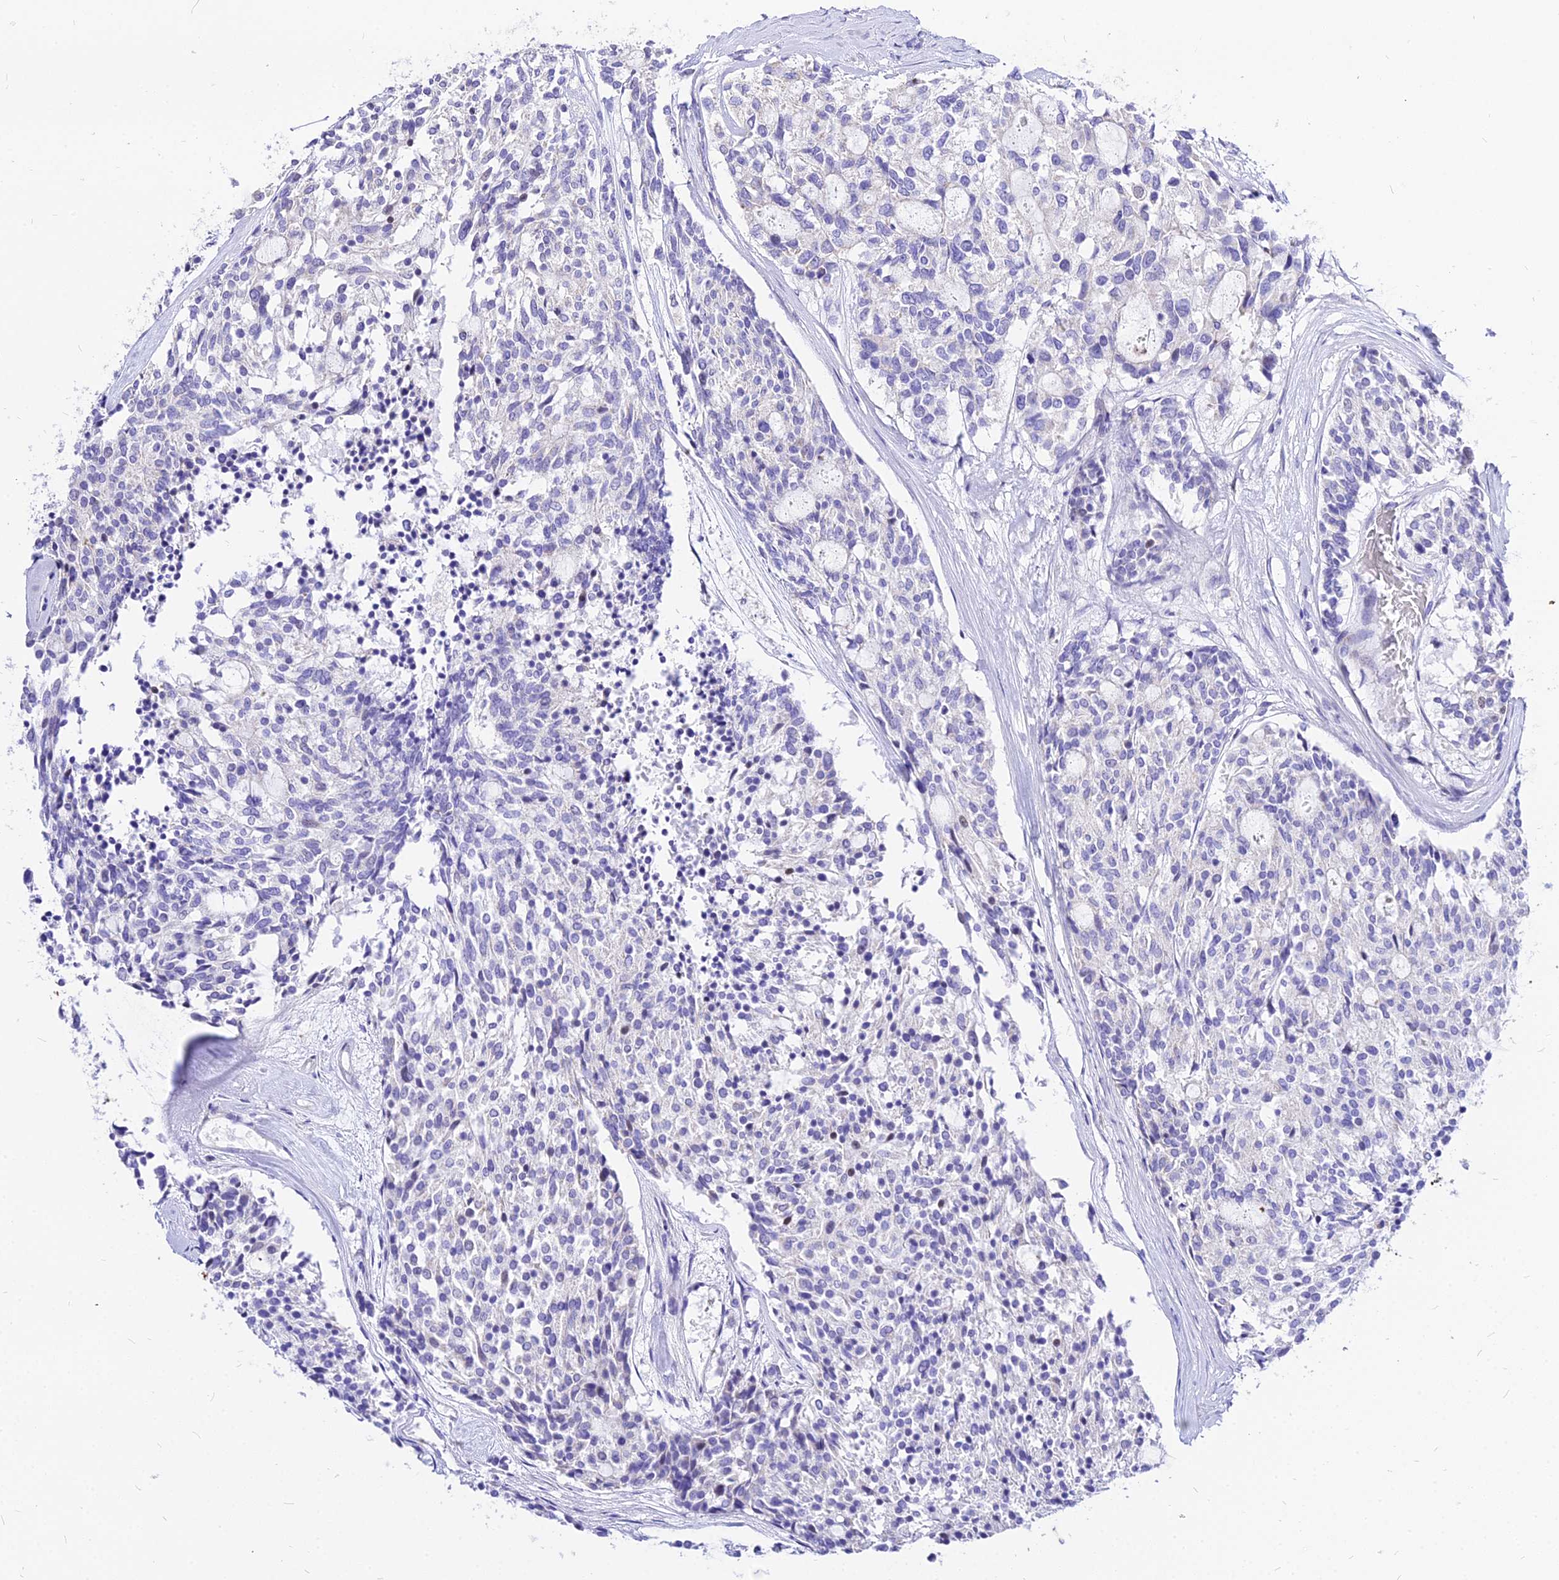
{"staining": {"intensity": "negative", "quantity": "none", "location": "none"}, "tissue": "carcinoid", "cell_type": "Tumor cells", "image_type": "cancer", "snomed": [{"axis": "morphology", "description": "Carcinoid, malignant, NOS"}, {"axis": "topography", "description": "Pancreas"}], "caption": "This histopathology image is of carcinoid (malignant) stained with immunohistochemistry (IHC) to label a protein in brown with the nuclei are counter-stained blue. There is no positivity in tumor cells. Brightfield microscopy of immunohistochemistry (IHC) stained with DAB (brown) and hematoxylin (blue), captured at high magnification.", "gene": "CARD18", "patient": {"sex": "female", "age": 54}}